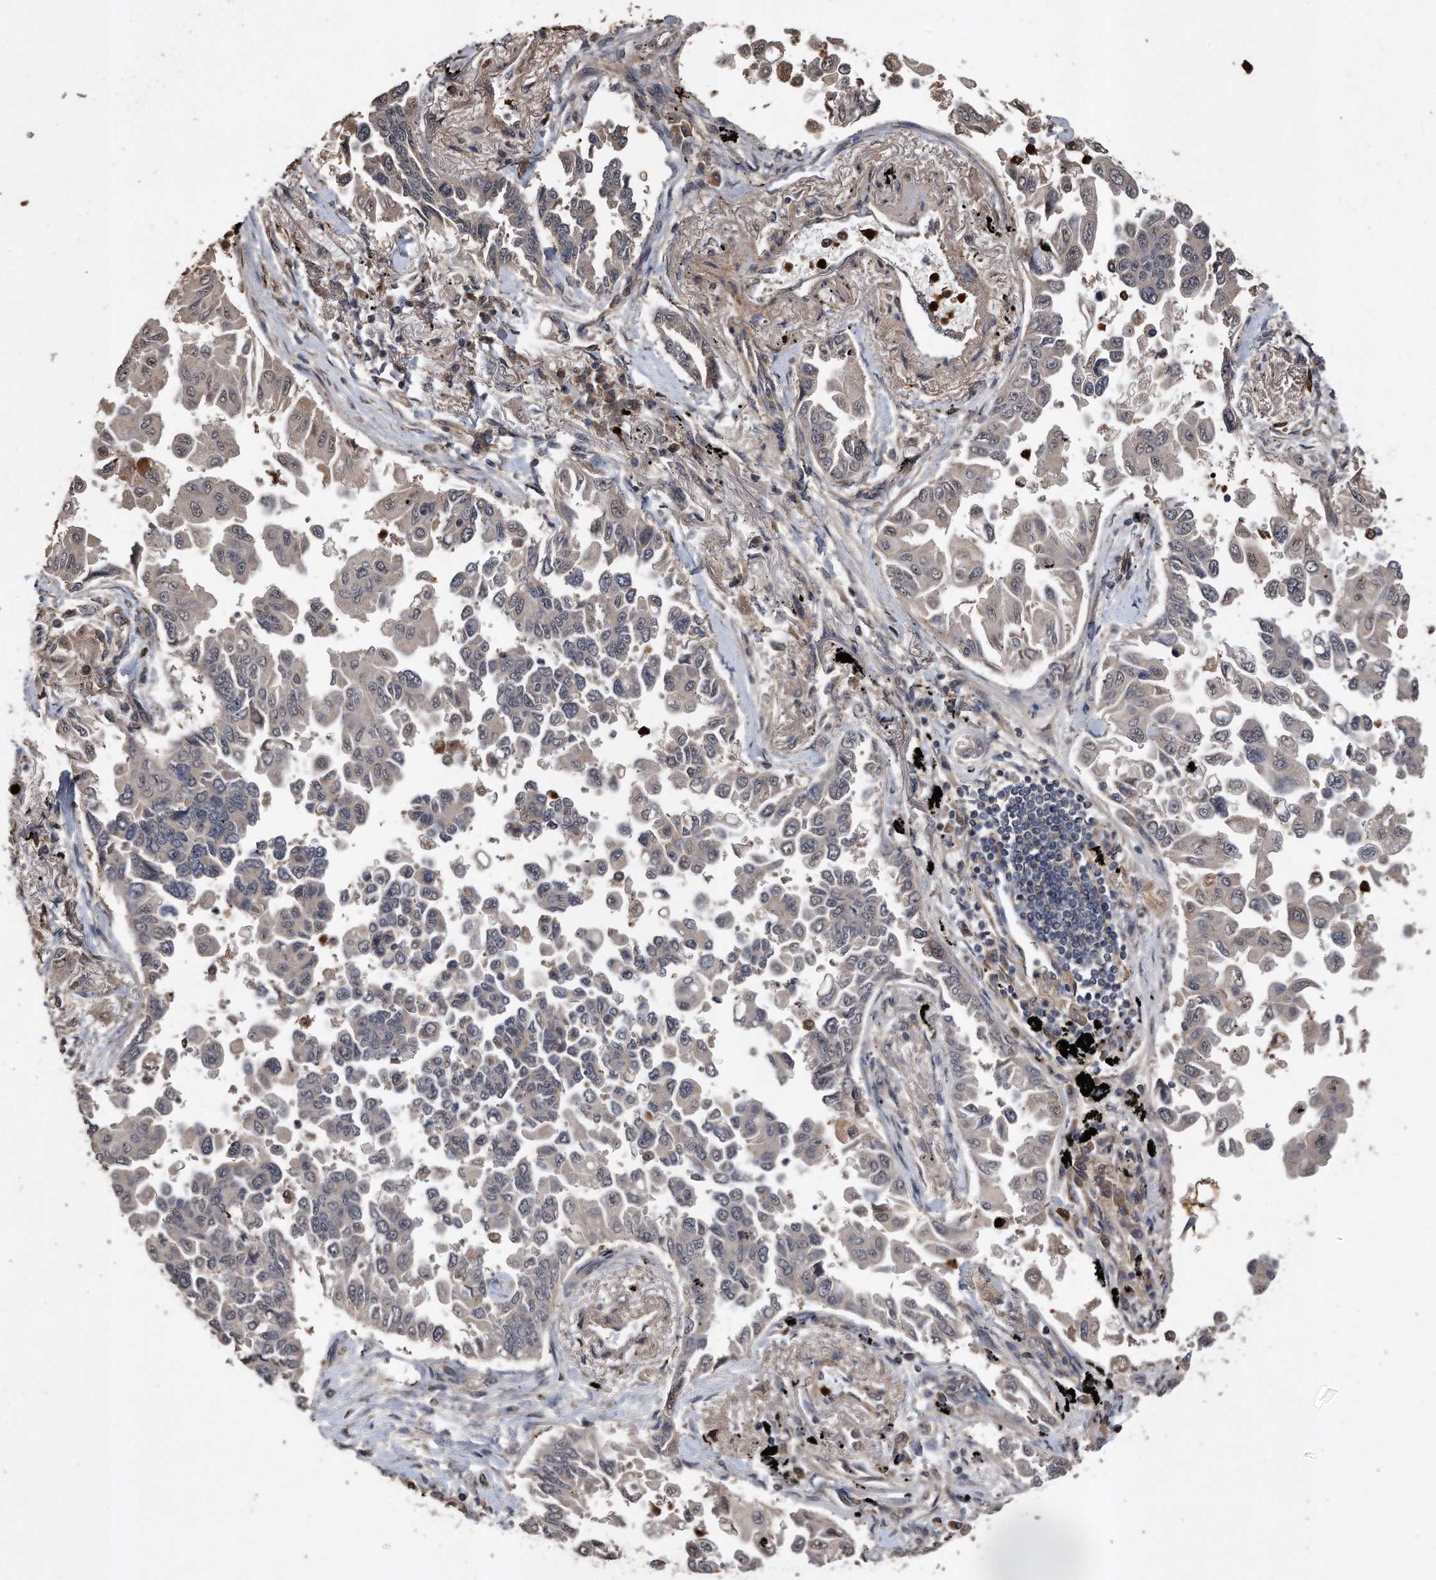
{"staining": {"intensity": "negative", "quantity": "none", "location": "none"}, "tissue": "lung cancer", "cell_type": "Tumor cells", "image_type": "cancer", "snomed": [{"axis": "morphology", "description": "Adenocarcinoma, NOS"}, {"axis": "topography", "description": "Lung"}], "caption": "DAB (3,3'-diaminobenzidine) immunohistochemical staining of human lung adenocarcinoma displays no significant positivity in tumor cells.", "gene": "PELO", "patient": {"sex": "female", "age": 67}}